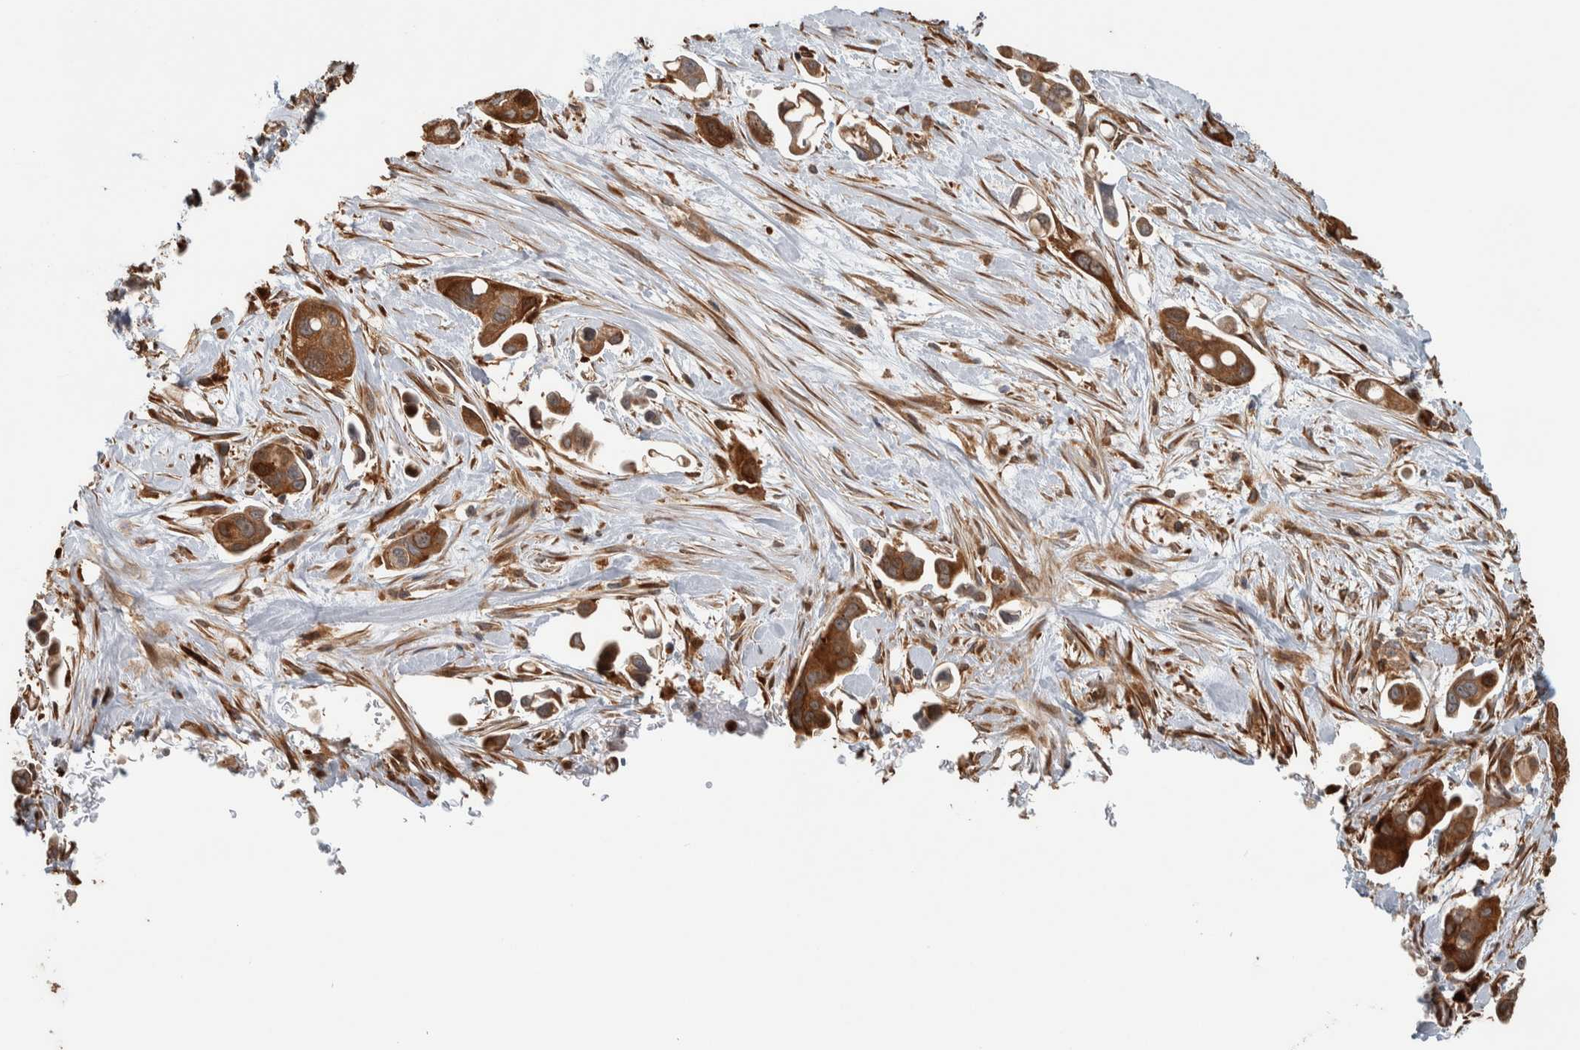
{"staining": {"intensity": "moderate", "quantity": ">75%", "location": "cytoplasmic/membranous"}, "tissue": "pancreatic cancer", "cell_type": "Tumor cells", "image_type": "cancer", "snomed": [{"axis": "morphology", "description": "Adenocarcinoma, NOS"}, {"axis": "topography", "description": "Pancreas"}], "caption": "A micrograph of pancreatic cancer stained for a protein exhibits moderate cytoplasmic/membranous brown staining in tumor cells.", "gene": "CNTROB", "patient": {"sex": "male", "age": 53}}